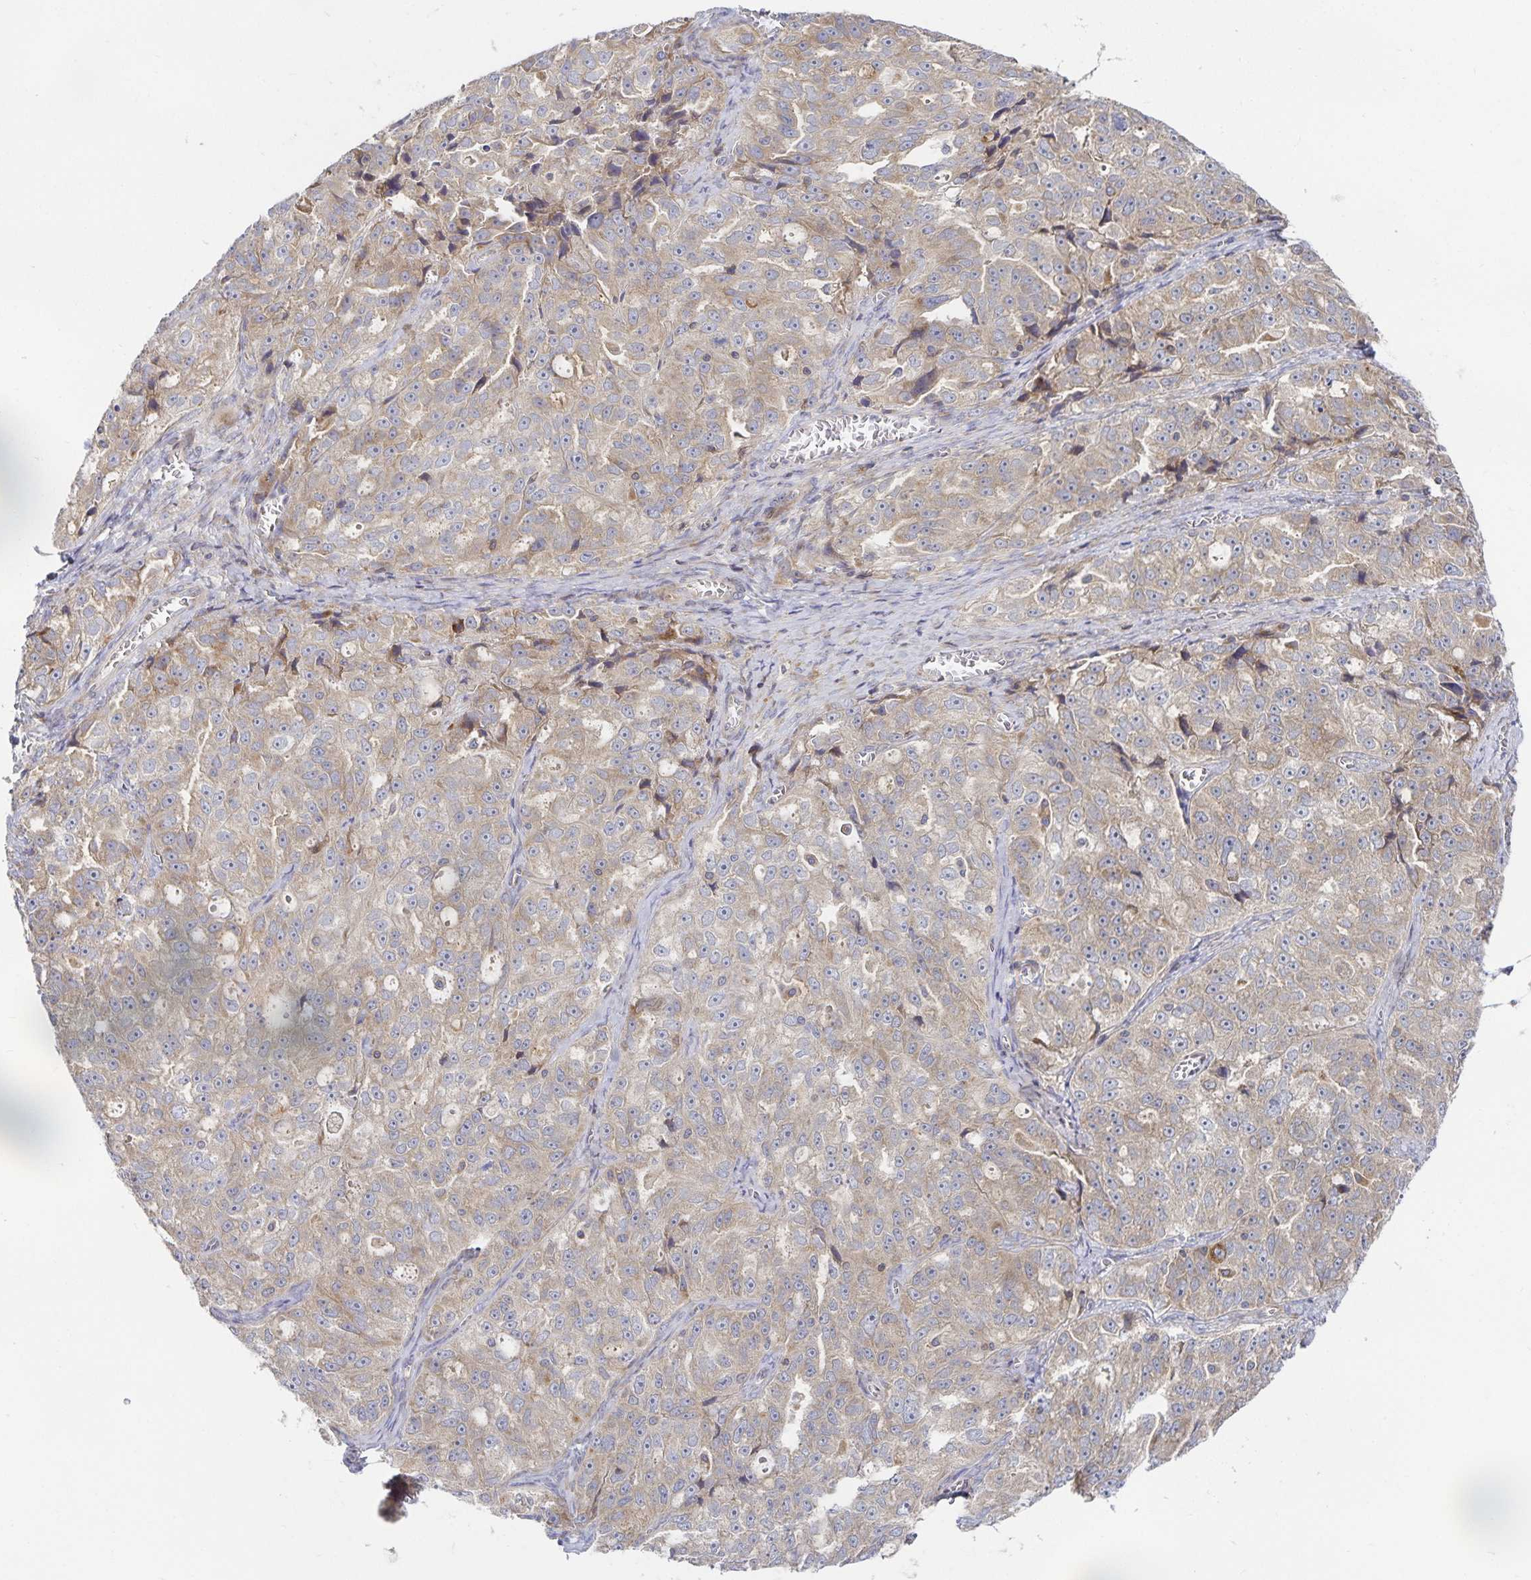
{"staining": {"intensity": "weak", "quantity": "25%-75%", "location": "cytoplasmic/membranous"}, "tissue": "ovarian cancer", "cell_type": "Tumor cells", "image_type": "cancer", "snomed": [{"axis": "morphology", "description": "Cystadenocarcinoma, serous, NOS"}, {"axis": "topography", "description": "Ovary"}], "caption": "A brown stain labels weak cytoplasmic/membranous expression of a protein in human serous cystadenocarcinoma (ovarian) tumor cells.", "gene": "NOMO1", "patient": {"sex": "female", "age": 51}}